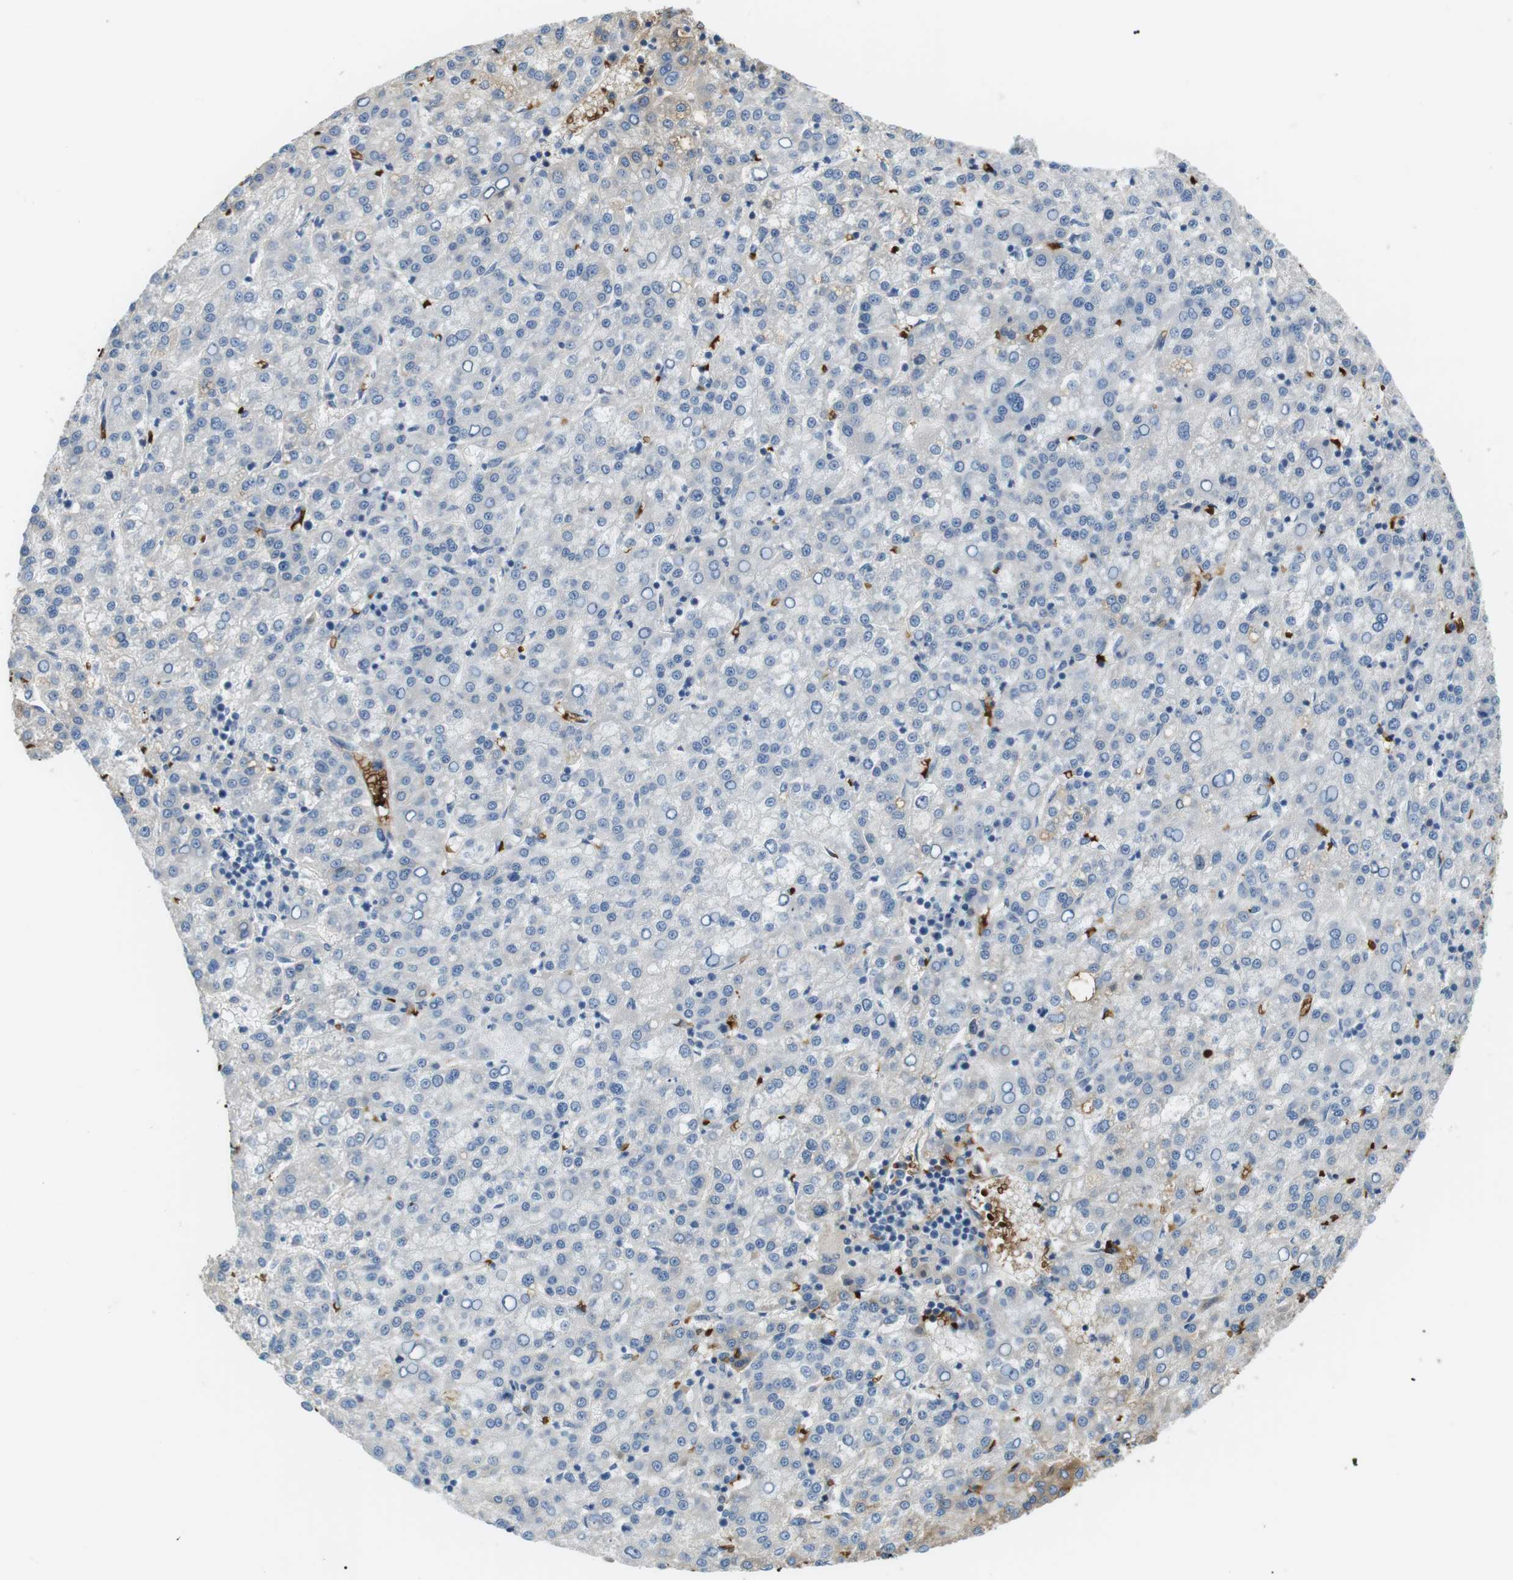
{"staining": {"intensity": "moderate", "quantity": "<25%", "location": "cytoplasmic/membranous"}, "tissue": "liver cancer", "cell_type": "Tumor cells", "image_type": "cancer", "snomed": [{"axis": "morphology", "description": "Carcinoma, Hepatocellular, NOS"}, {"axis": "topography", "description": "Liver"}], "caption": "Protein expression analysis of liver hepatocellular carcinoma demonstrates moderate cytoplasmic/membranous staining in about <25% of tumor cells.", "gene": "ADCY10", "patient": {"sex": "female", "age": 58}}